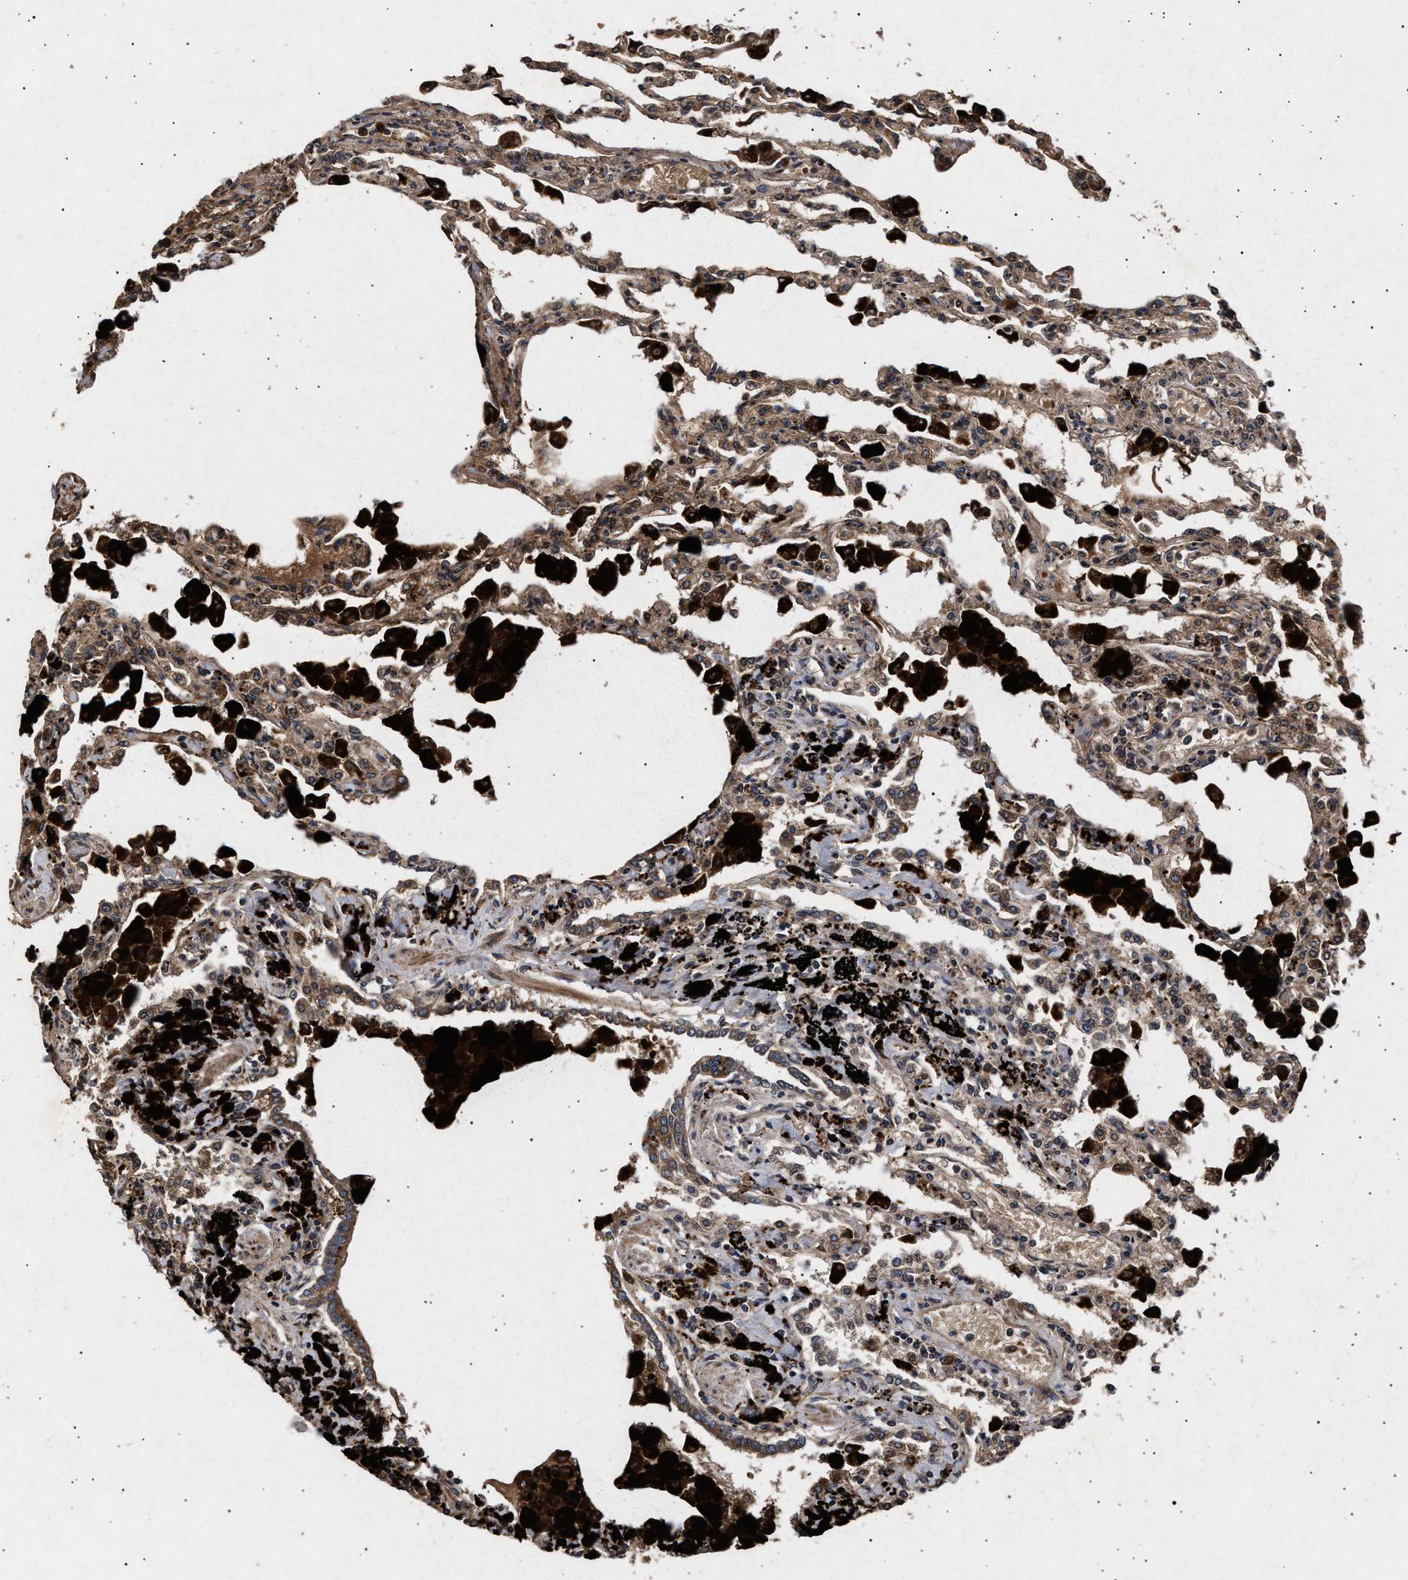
{"staining": {"intensity": "moderate", "quantity": ">75%", "location": "cytoplasmic/membranous"}, "tissue": "lung", "cell_type": "Alveolar cells", "image_type": "normal", "snomed": [{"axis": "morphology", "description": "Normal tissue, NOS"}, {"axis": "topography", "description": "Bronchus"}, {"axis": "topography", "description": "Lung"}], "caption": "Immunohistochemistry staining of normal lung, which reveals medium levels of moderate cytoplasmic/membranous positivity in approximately >75% of alveolar cells indicating moderate cytoplasmic/membranous protein positivity. The staining was performed using DAB (brown) for protein detection and nuclei were counterstained in hematoxylin (blue).", "gene": "ITGB5", "patient": {"sex": "female", "age": 49}}